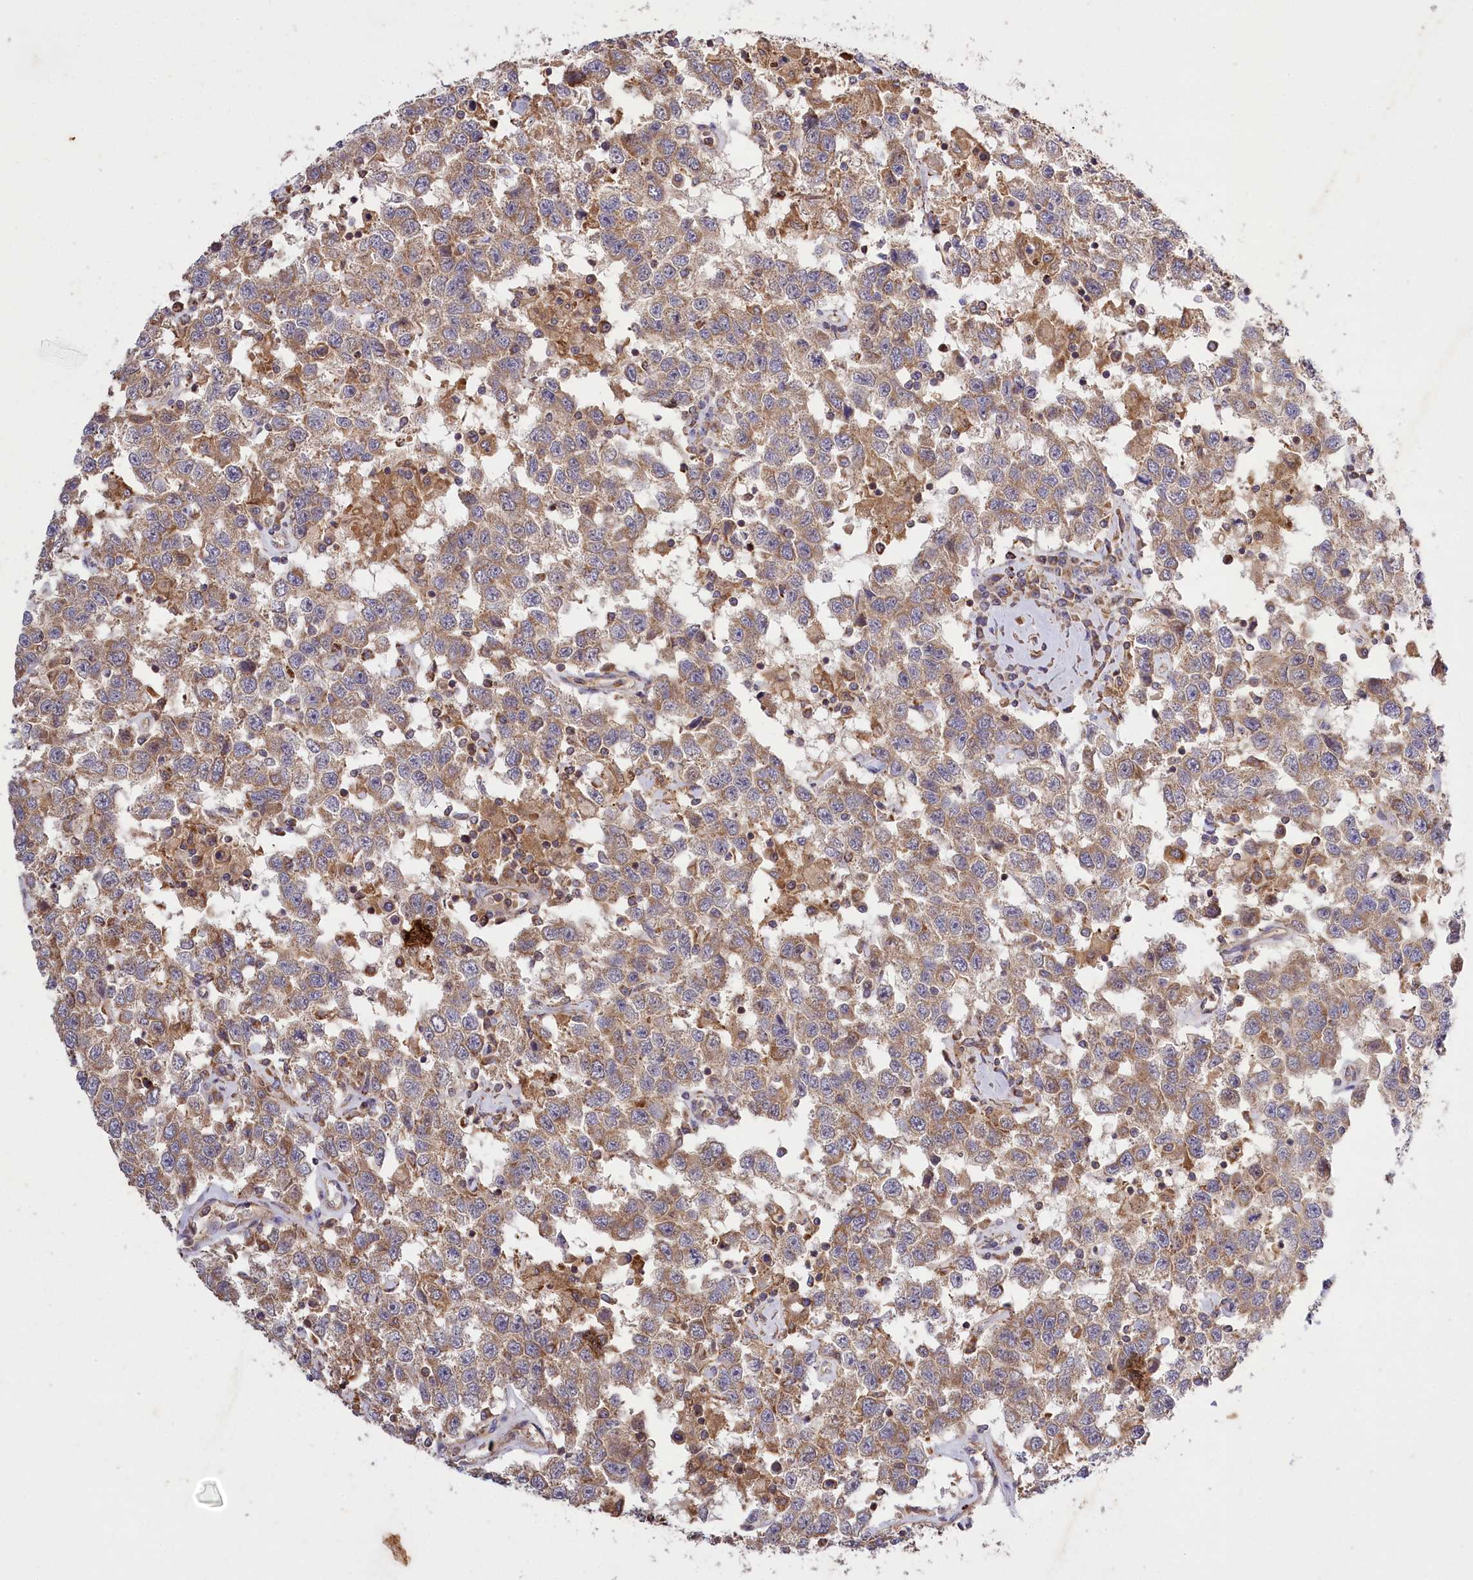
{"staining": {"intensity": "strong", "quantity": "25%-75%", "location": "cytoplasmic/membranous"}, "tissue": "testis cancer", "cell_type": "Tumor cells", "image_type": "cancer", "snomed": [{"axis": "morphology", "description": "Seminoma, NOS"}, {"axis": "topography", "description": "Testis"}], "caption": "Strong cytoplasmic/membranous positivity is identified in about 25%-75% of tumor cells in testis cancer (seminoma).", "gene": "CARD19", "patient": {"sex": "male", "age": 41}}